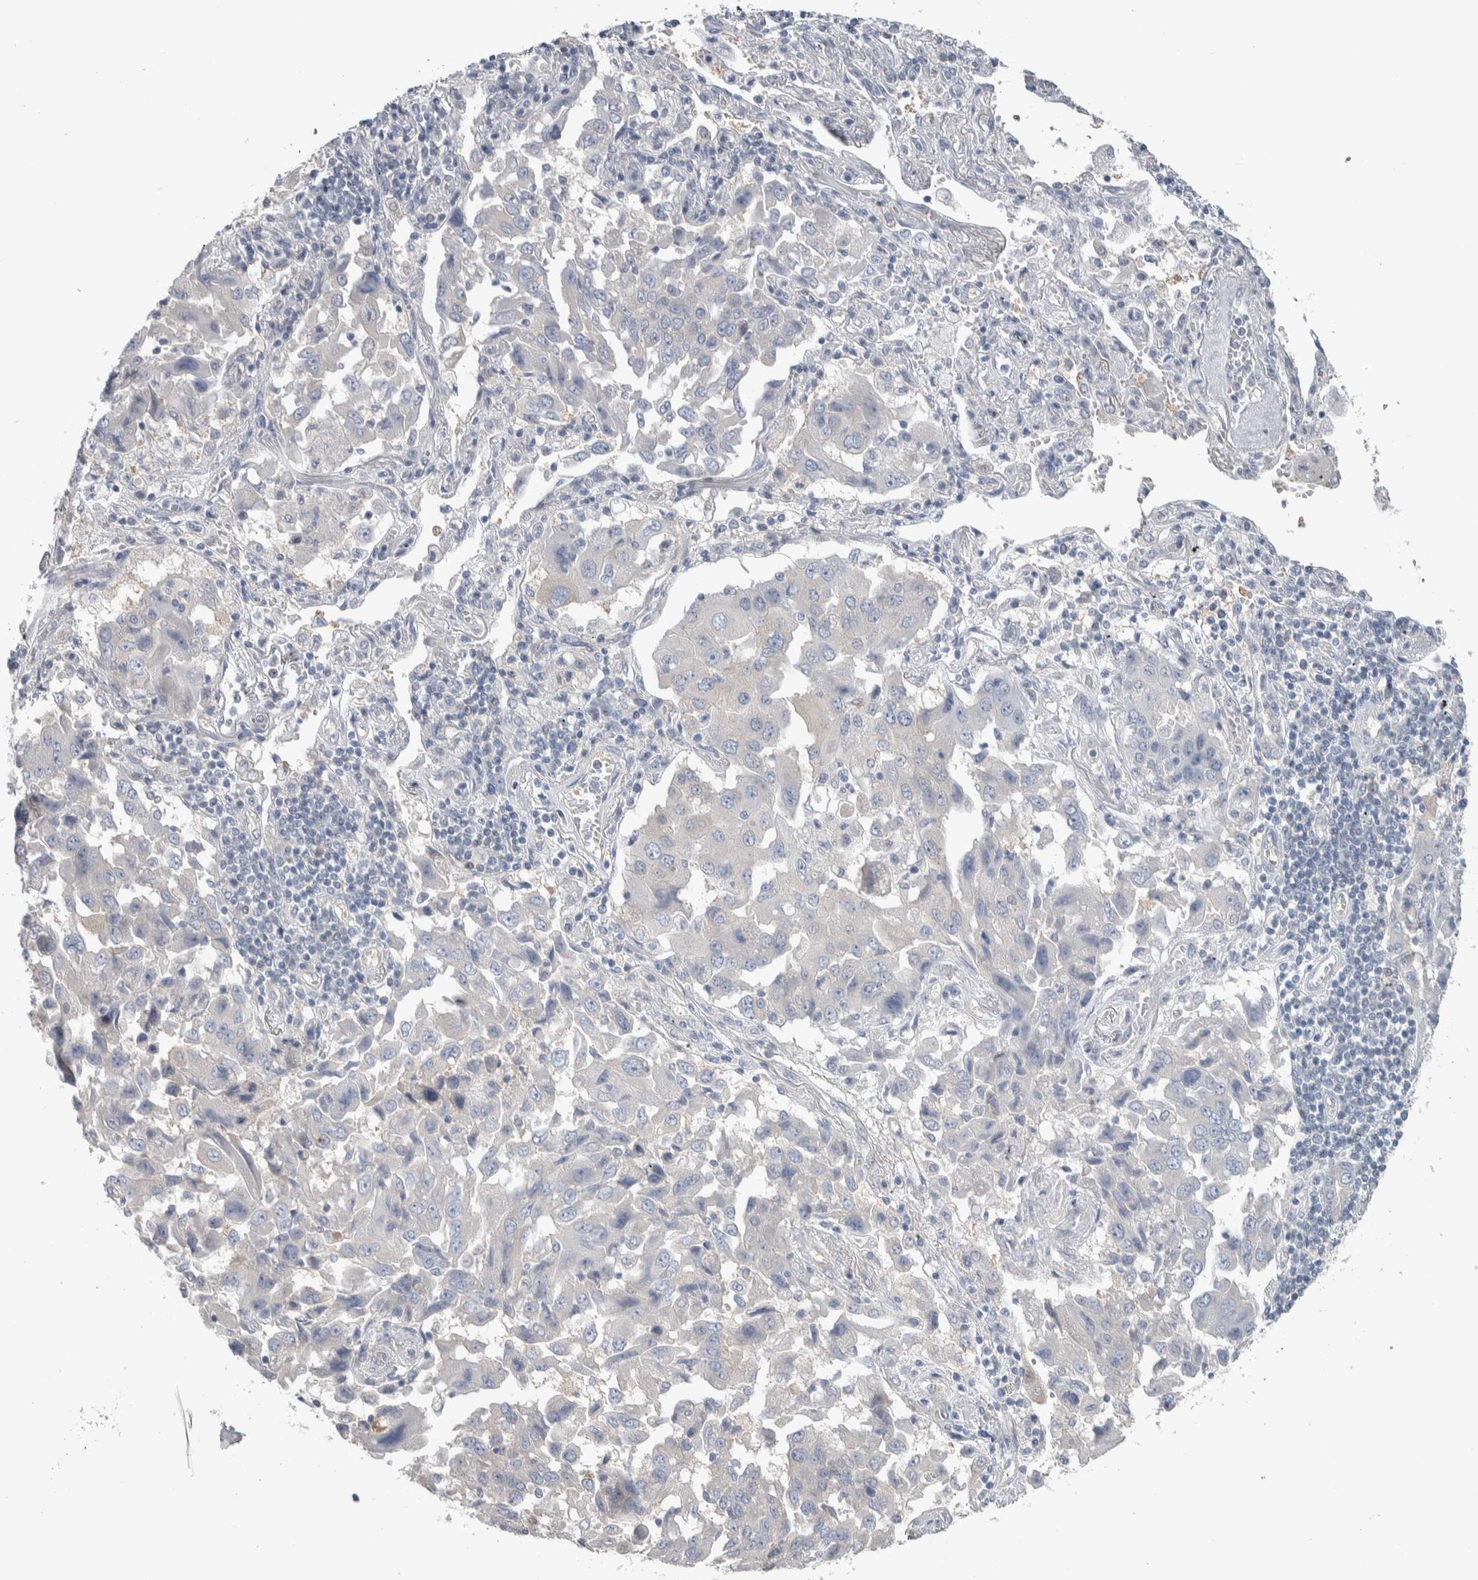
{"staining": {"intensity": "negative", "quantity": "none", "location": "none"}, "tissue": "lung cancer", "cell_type": "Tumor cells", "image_type": "cancer", "snomed": [{"axis": "morphology", "description": "Adenocarcinoma, NOS"}, {"axis": "topography", "description": "Lung"}], "caption": "Immunohistochemistry photomicrograph of neoplastic tissue: human lung cancer stained with DAB shows no significant protein staining in tumor cells.", "gene": "GPHN", "patient": {"sex": "female", "age": 65}}